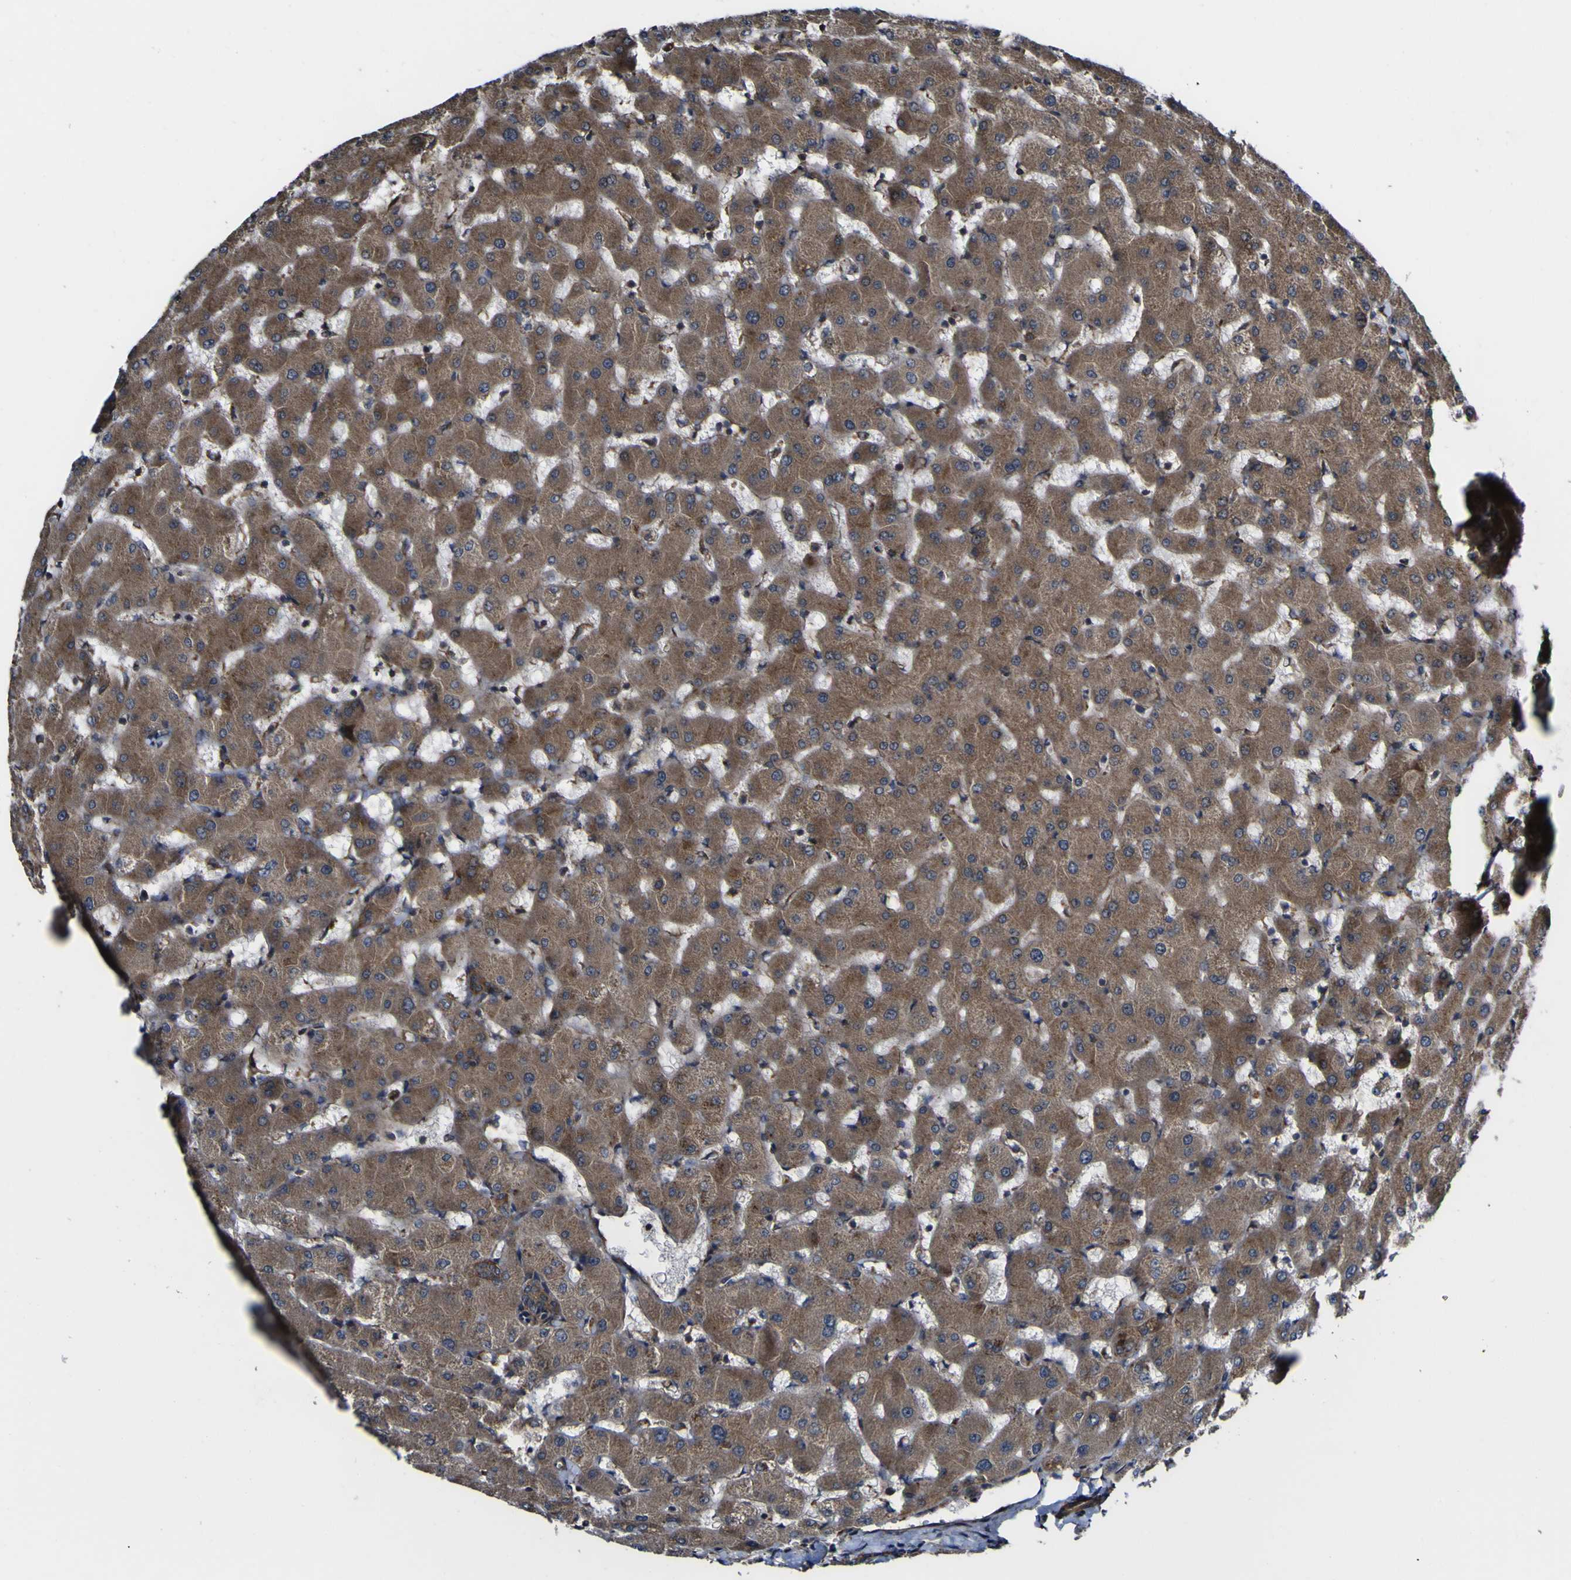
{"staining": {"intensity": "strong", "quantity": ">75%", "location": "cytoplasmic/membranous"}, "tissue": "liver", "cell_type": "Cholangiocytes", "image_type": "normal", "snomed": [{"axis": "morphology", "description": "Normal tissue, NOS"}, {"axis": "topography", "description": "Liver"}], "caption": "An immunohistochemistry image of unremarkable tissue is shown. Protein staining in brown shows strong cytoplasmic/membranous positivity in liver within cholangiocytes. (DAB (3,3'-diaminobenzidine) IHC with brightfield microscopy, high magnification).", "gene": "NAALADL2", "patient": {"sex": "female", "age": 63}}